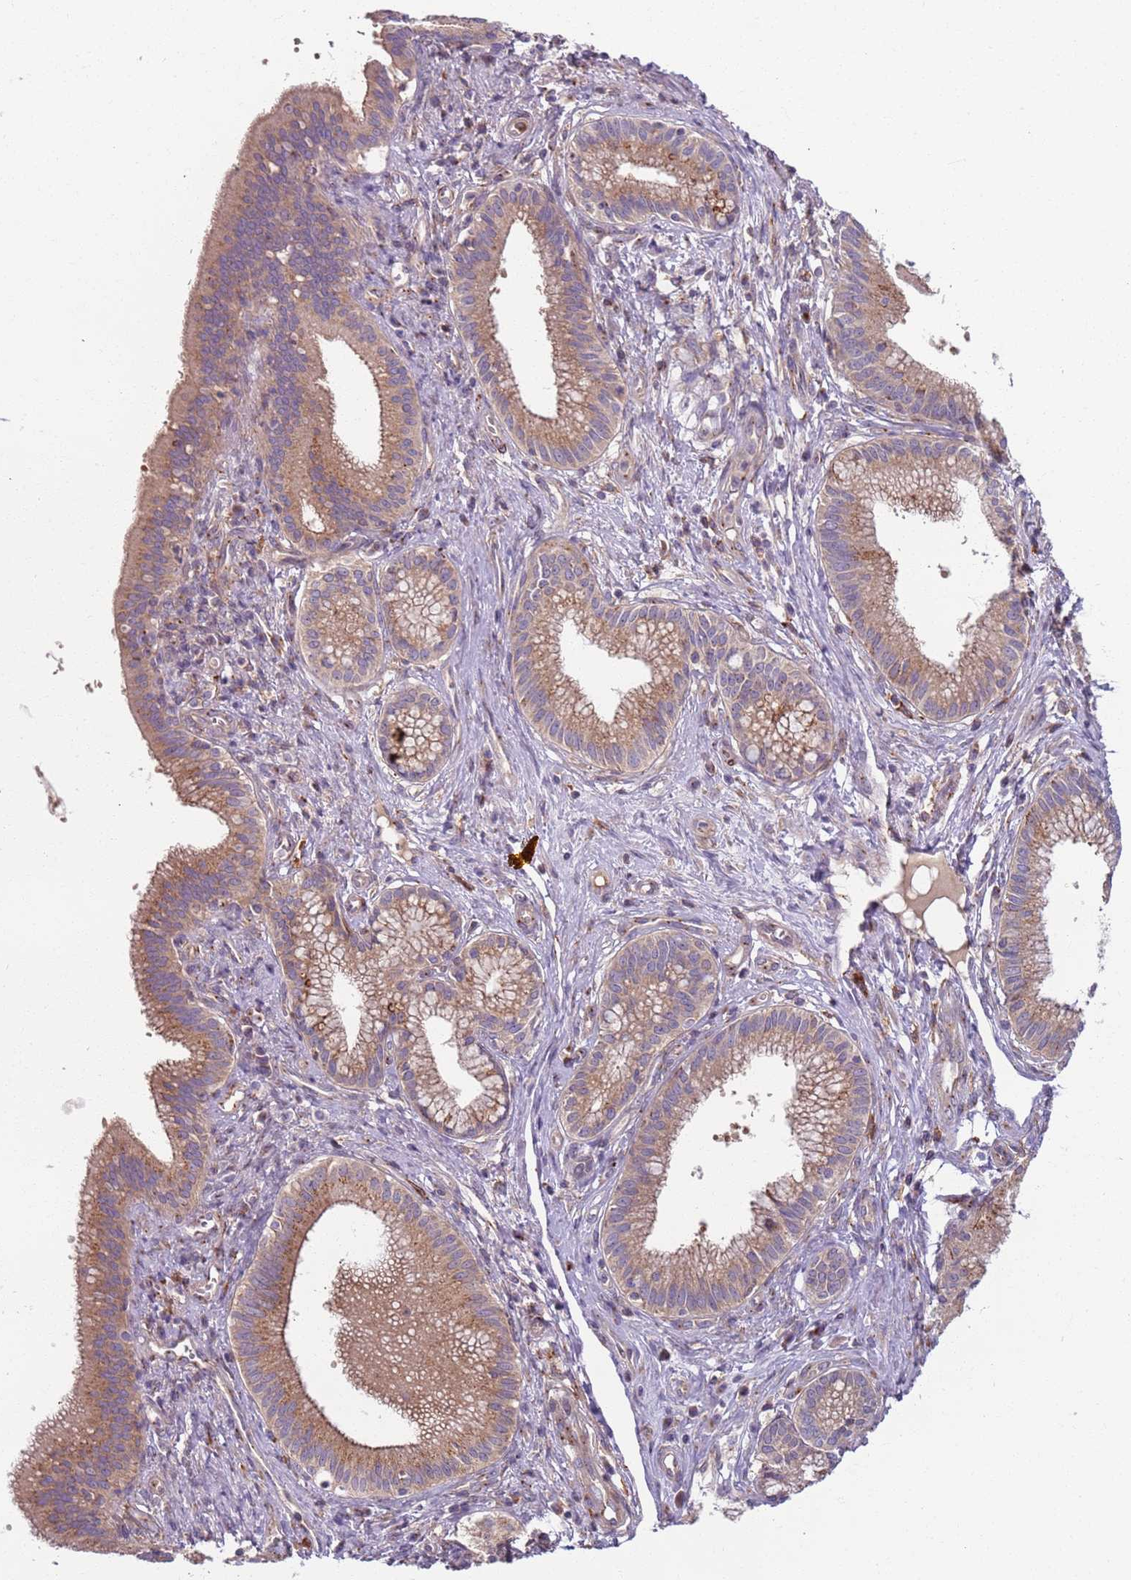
{"staining": {"intensity": "moderate", "quantity": ">75%", "location": "cytoplasmic/membranous"}, "tissue": "pancreatic cancer", "cell_type": "Tumor cells", "image_type": "cancer", "snomed": [{"axis": "morphology", "description": "Adenocarcinoma, NOS"}, {"axis": "topography", "description": "Pancreas"}], "caption": "A high-resolution micrograph shows immunohistochemistry staining of pancreatic cancer (adenocarcinoma), which demonstrates moderate cytoplasmic/membranous expression in about >75% of tumor cells. The staining was performed using DAB (3,3'-diaminobenzidine) to visualize the protein expression in brown, while the nuclei were stained in blue with hematoxylin (Magnification: 20x).", "gene": "AKTIP", "patient": {"sex": "male", "age": 72}}